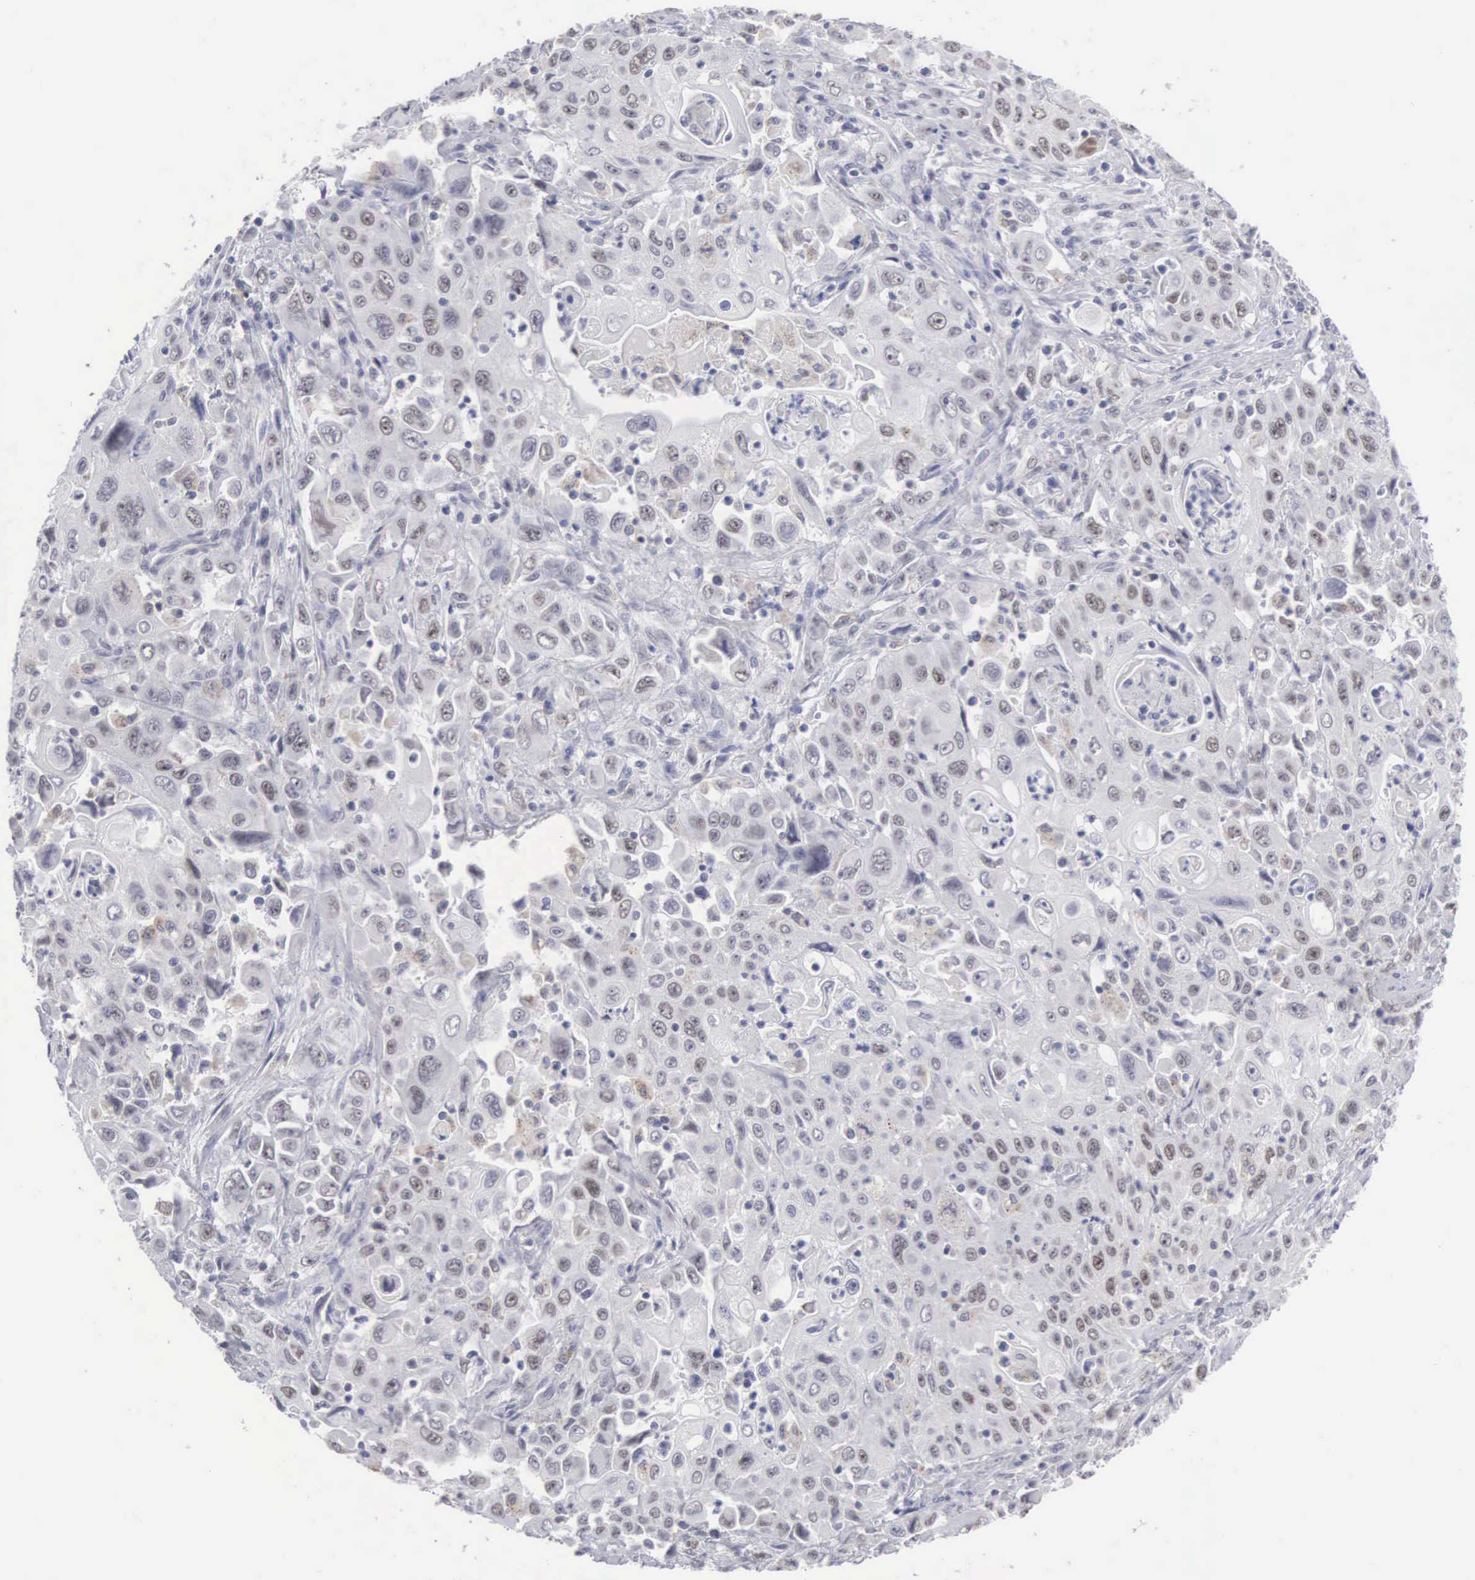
{"staining": {"intensity": "moderate", "quantity": "25%-75%", "location": "nuclear"}, "tissue": "pancreatic cancer", "cell_type": "Tumor cells", "image_type": "cancer", "snomed": [{"axis": "morphology", "description": "Adenocarcinoma, NOS"}, {"axis": "topography", "description": "Pancreas"}], "caption": "Adenocarcinoma (pancreatic) stained with immunohistochemistry (IHC) shows moderate nuclear positivity in about 25%-75% of tumor cells.", "gene": "MNAT1", "patient": {"sex": "male", "age": 70}}